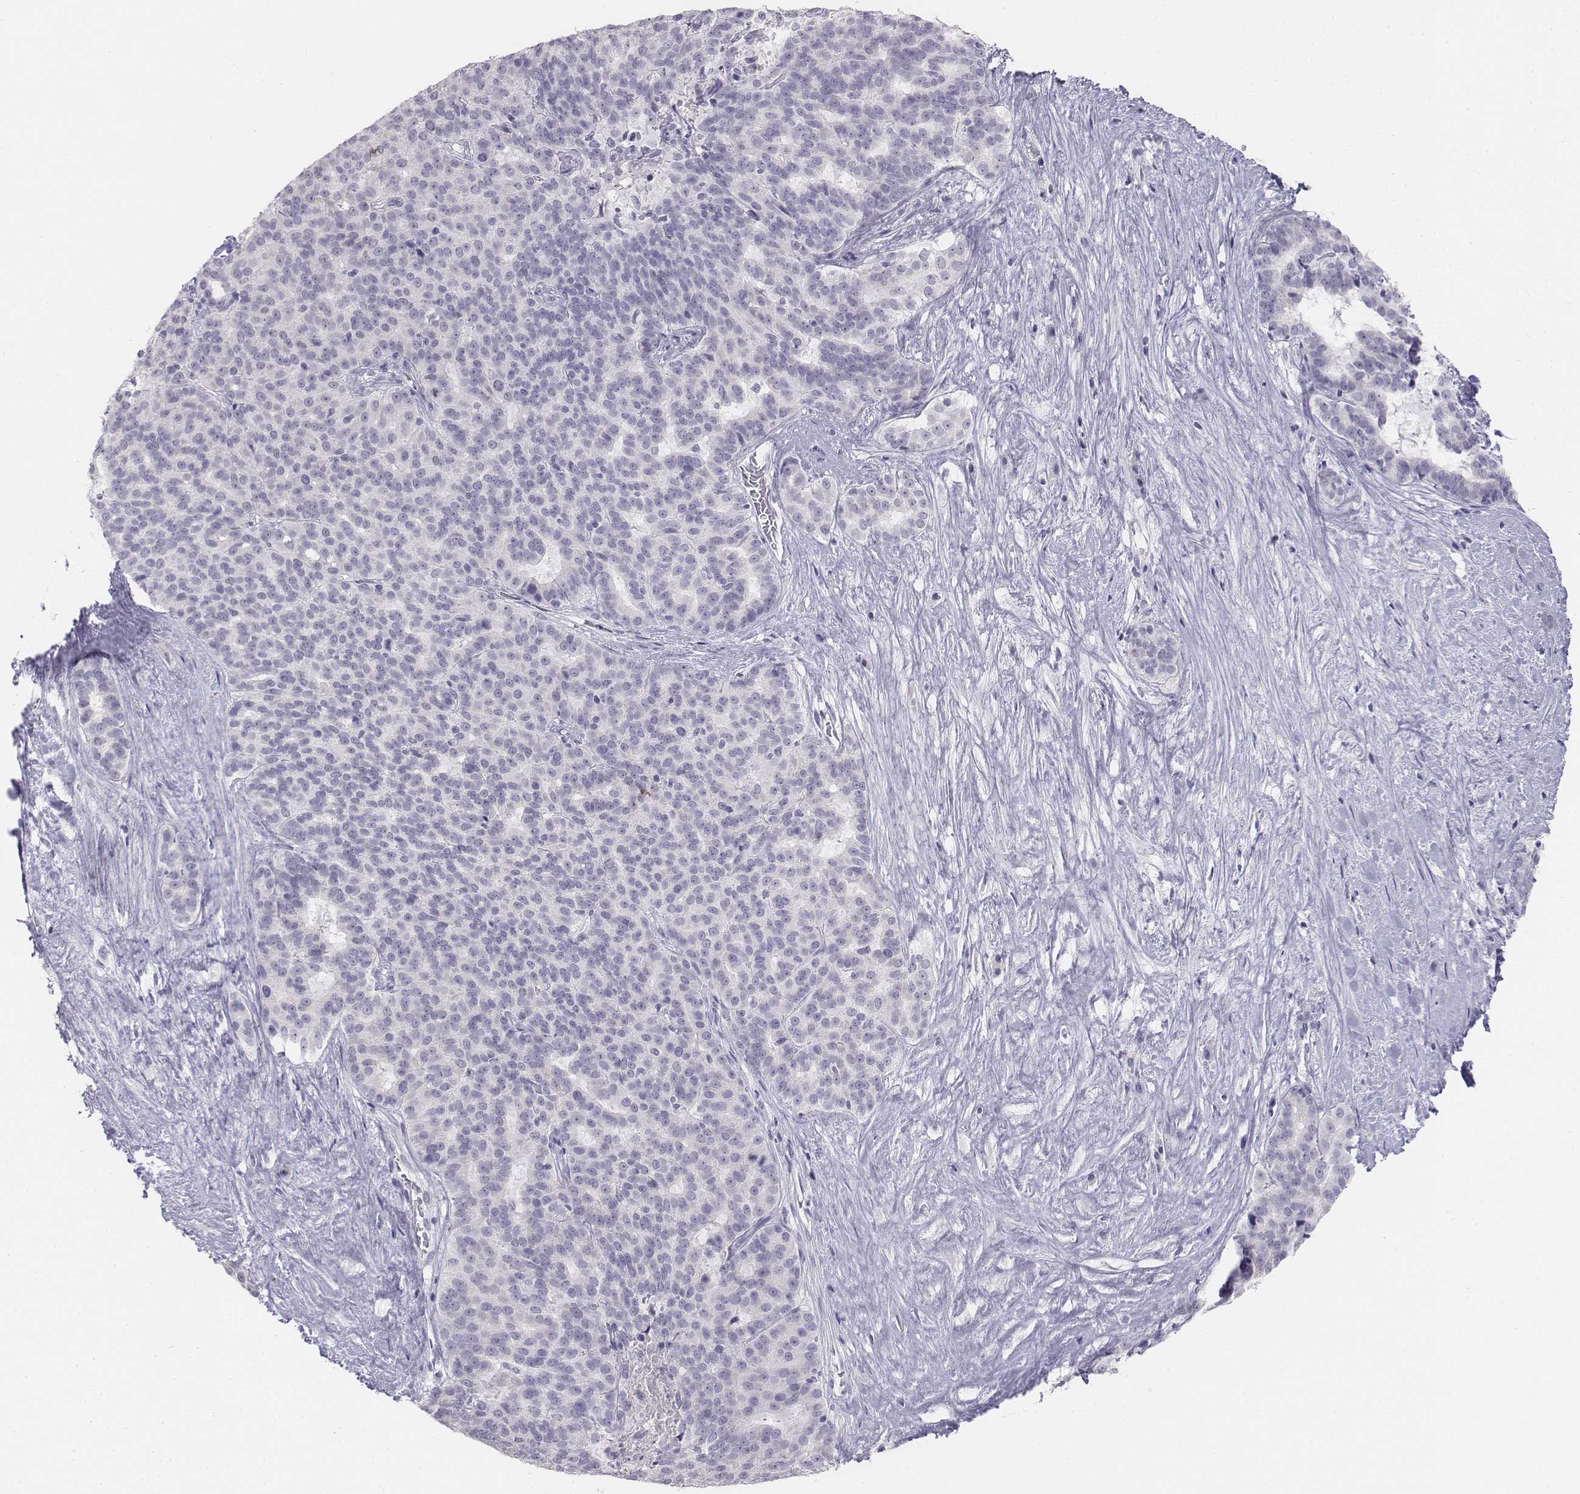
{"staining": {"intensity": "negative", "quantity": "none", "location": "none"}, "tissue": "liver cancer", "cell_type": "Tumor cells", "image_type": "cancer", "snomed": [{"axis": "morphology", "description": "Cholangiocarcinoma"}, {"axis": "topography", "description": "Liver"}], "caption": "A high-resolution image shows immunohistochemistry (IHC) staining of cholangiocarcinoma (liver), which demonstrates no significant positivity in tumor cells. Brightfield microscopy of IHC stained with DAB (3,3'-diaminobenzidine) (brown) and hematoxylin (blue), captured at high magnification.", "gene": "TH", "patient": {"sex": "female", "age": 47}}